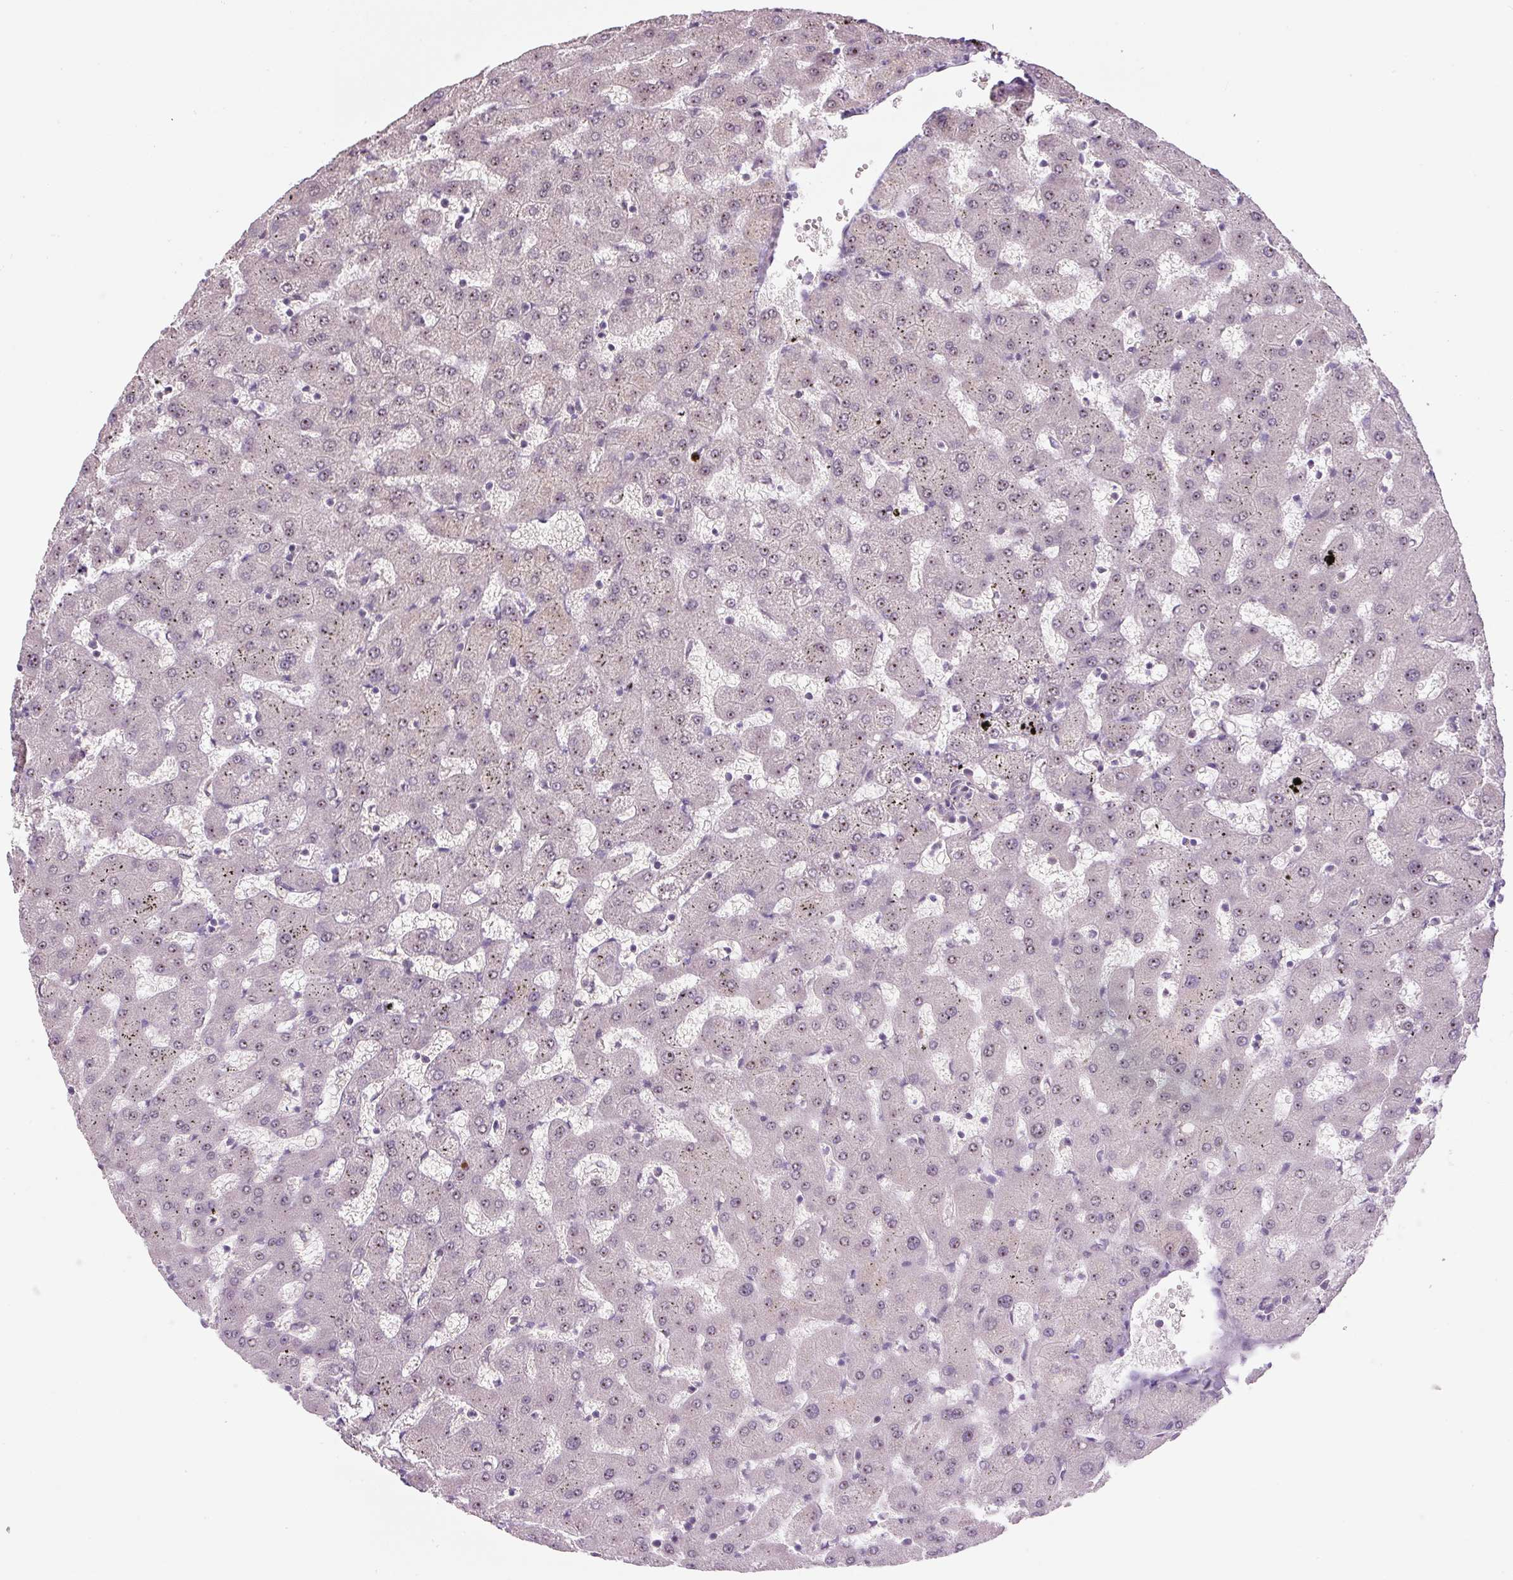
{"staining": {"intensity": "negative", "quantity": "none", "location": "none"}, "tissue": "liver", "cell_type": "Cholangiocytes", "image_type": "normal", "snomed": [{"axis": "morphology", "description": "Normal tissue, NOS"}, {"axis": "topography", "description": "Liver"}], "caption": "Immunohistochemistry image of benign liver: liver stained with DAB (3,3'-diaminobenzidine) demonstrates no significant protein staining in cholangiocytes. Brightfield microscopy of IHC stained with DAB (brown) and hematoxylin (blue), captured at high magnification.", "gene": "TMEM151B", "patient": {"sex": "female", "age": 63}}